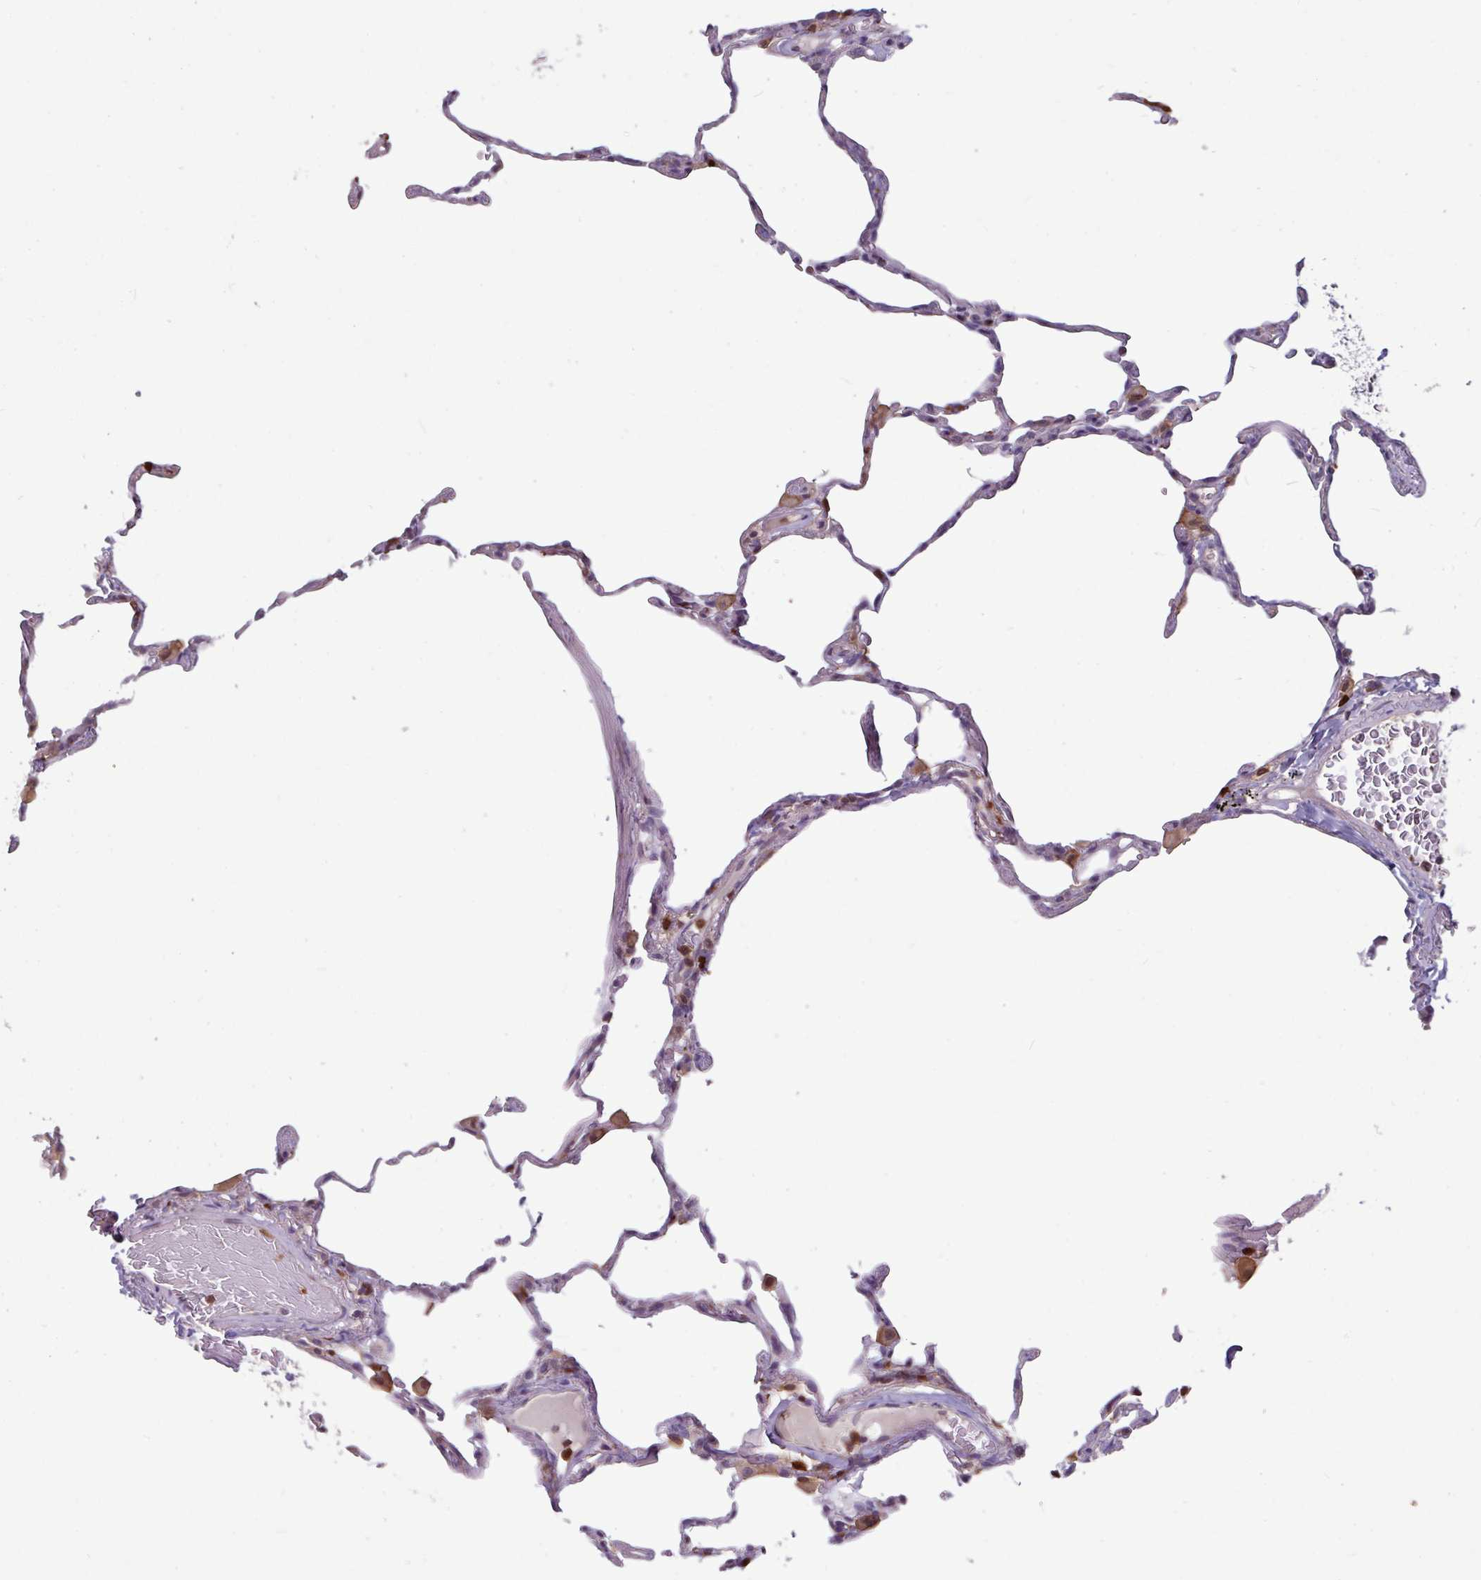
{"staining": {"intensity": "negative", "quantity": "none", "location": "none"}, "tissue": "lung", "cell_type": "Alveolar cells", "image_type": "normal", "snomed": [{"axis": "morphology", "description": "Normal tissue, NOS"}, {"axis": "topography", "description": "Lung"}], "caption": "This is an IHC image of normal human lung. There is no positivity in alveolar cells.", "gene": "SEC61G", "patient": {"sex": "female", "age": 57}}